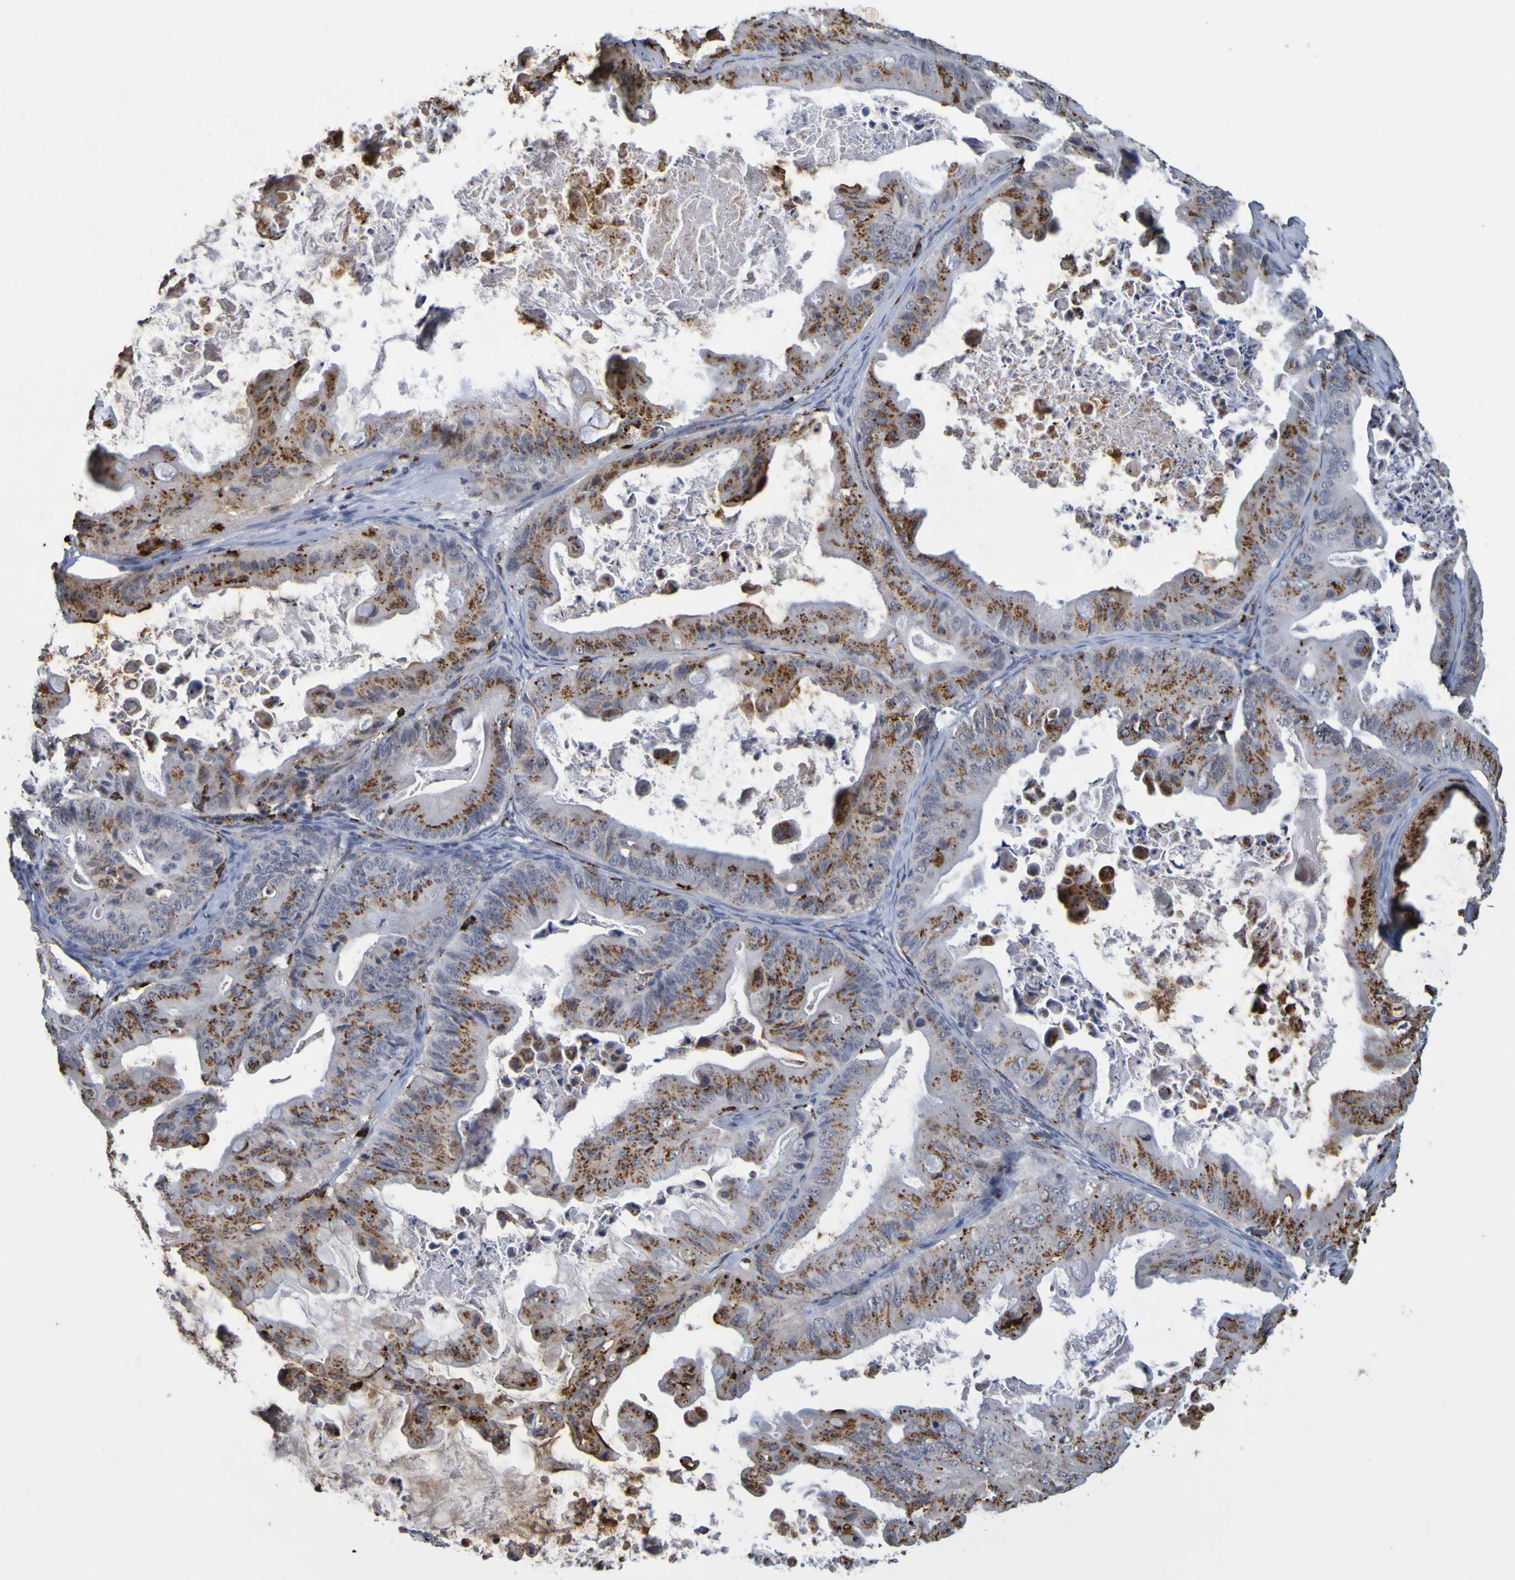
{"staining": {"intensity": "moderate", "quantity": ">75%", "location": "cytoplasmic/membranous"}, "tissue": "ovarian cancer", "cell_type": "Tumor cells", "image_type": "cancer", "snomed": [{"axis": "morphology", "description": "Cystadenocarcinoma, mucinous, NOS"}, {"axis": "topography", "description": "Ovary"}], "caption": "This photomicrograph exhibits IHC staining of human mucinous cystadenocarcinoma (ovarian), with medium moderate cytoplasmic/membranous positivity in approximately >75% of tumor cells.", "gene": "TPH1", "patient": {"sex": "female", "age": 37}}